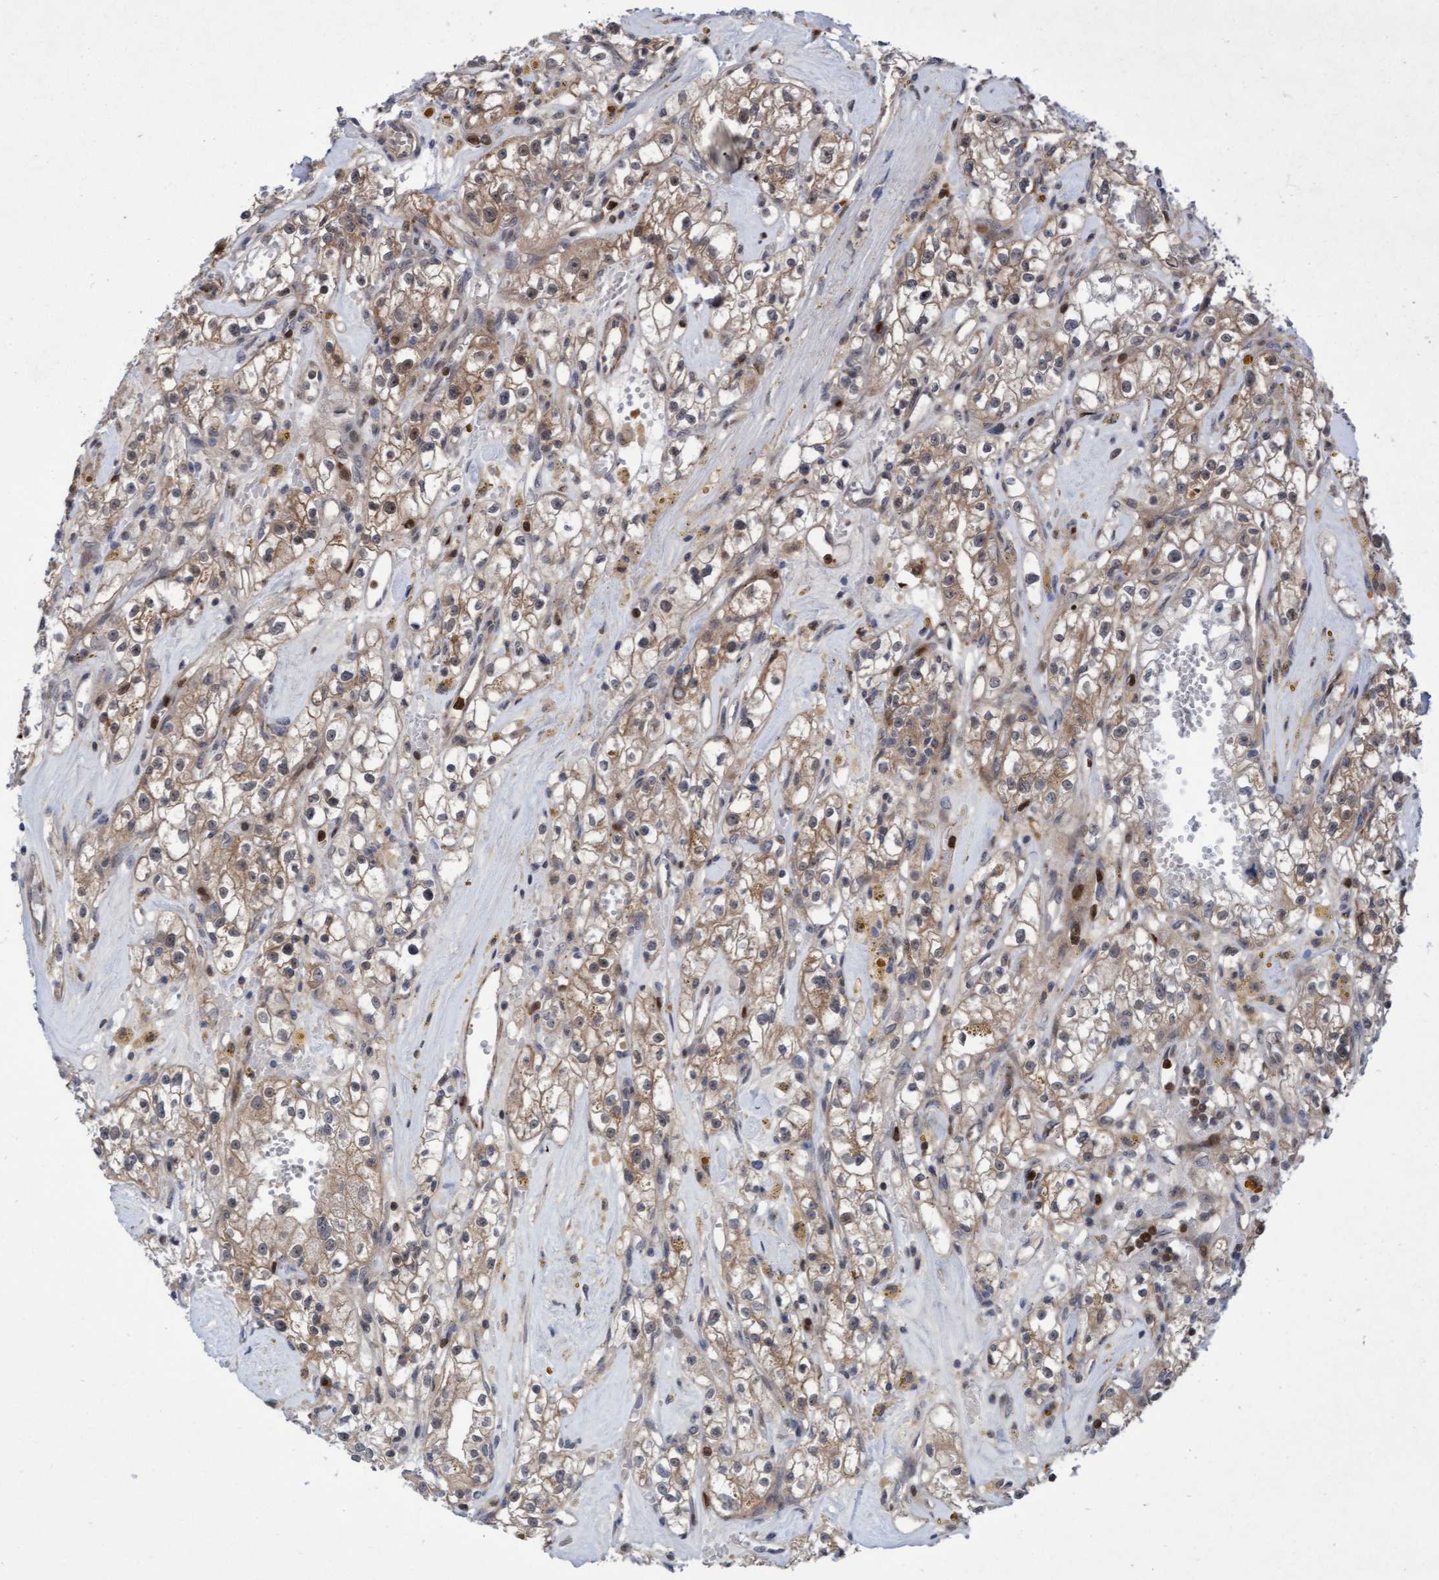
{"staining": {"intensity": "weak", "quantity": ">75%", "location": "cytoplasmic/membranous"}, "tissue": "renal cancer", "cell_type": "Tumor cells", "image_type": "cancer", "snomed": [{"axis": "morphology", "description": "Adenocarcinoma, NOS"}, {"axis": "topography", "description": "Kidney"}], "caption": "Protein expression by immunohistochemistry shows weak cytoplasmic/membranous expression in about >75% of tumor cells in renal adenocarcinoma. (Brightfield microscopy of DAB IHC at high magnification).", "gene": "RAP1GAP2", "patient": {"sex": "male", "age": 56}}